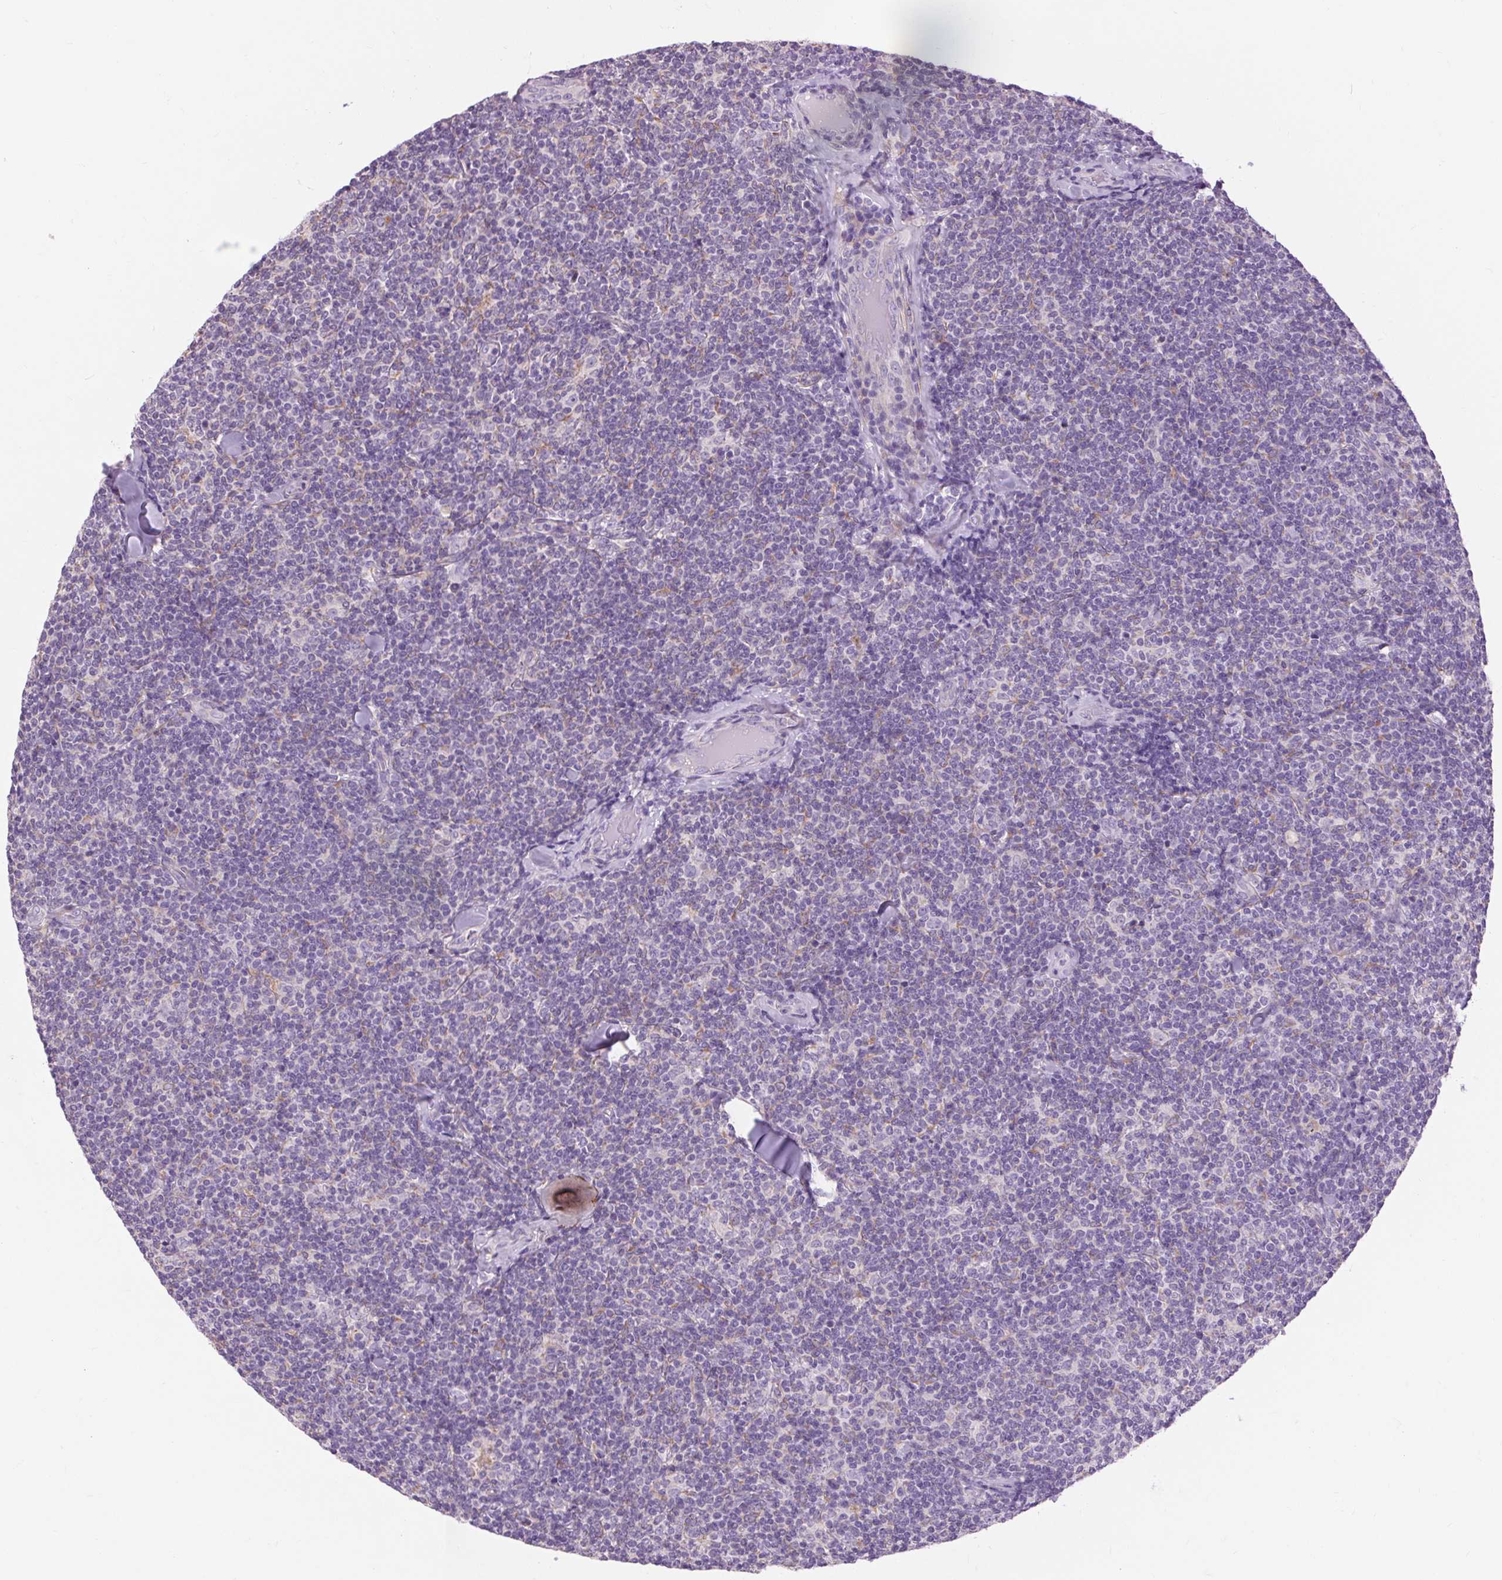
{"staining": {"intensity": "negative", "quantity": "none", "location": "none"}, "tissue": "lymphoma", "cell_type": "Tumor cells", "image_type": "cancer", "snomed": [{"axis": "morphology", "description": "Malignant lymphoma, non-Hodgkin's type, Low grade"}, {"axis": "topography", "description": "Lymph node"}], "caption": "An image of human lymphoma is negative for staining in tumor cells.", "gene": "SOWAHC", "patient": {"sex": "female", "age": 56}}